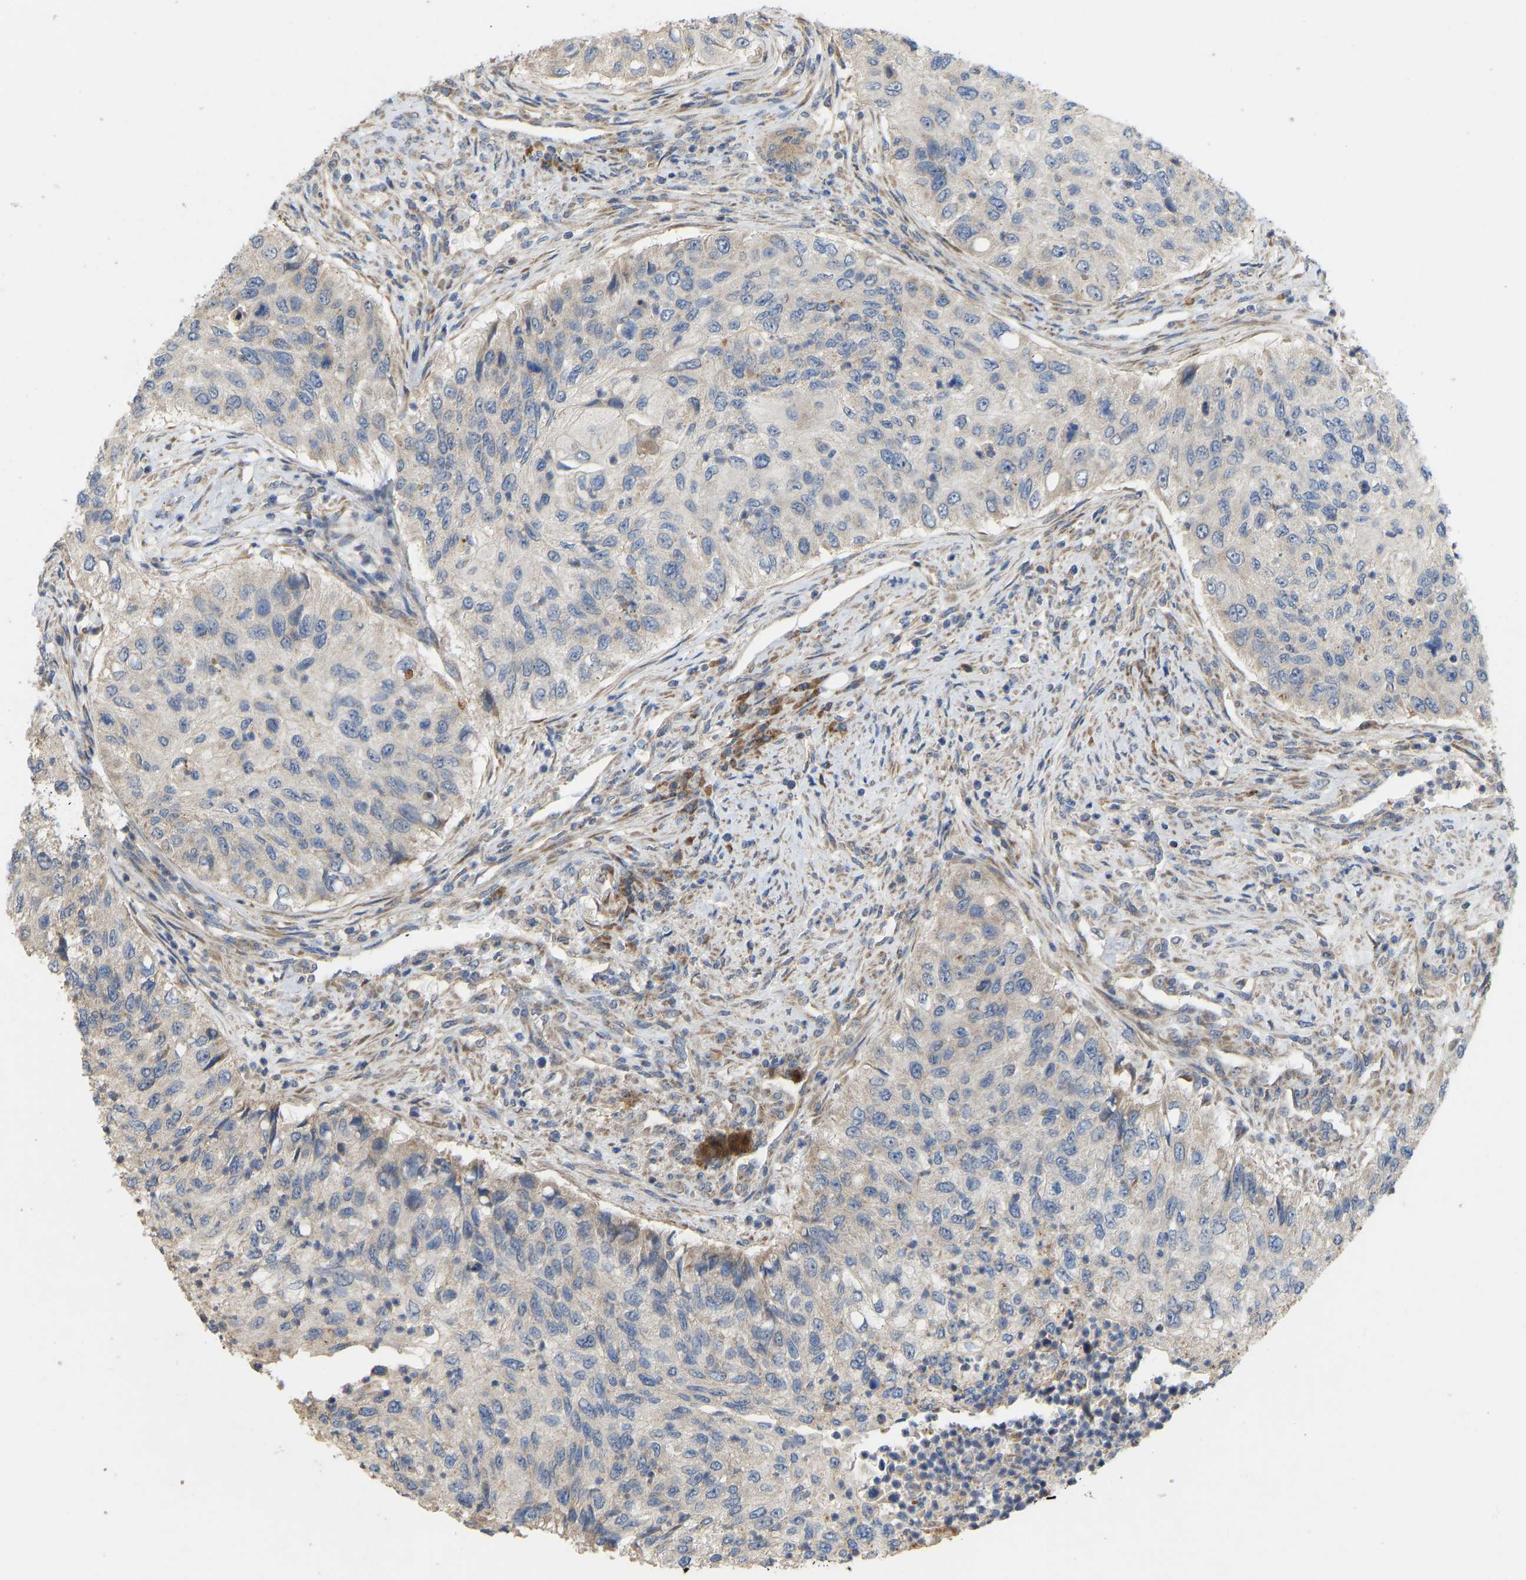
{"staining": {"intensity": "negative", "quantity": "none", "location": "none"}, "tissue": "urothelial cancer", "cell_type": "Tumor cells", "image_type": "cancer", "snomed": [{"axis": "morphology", "description": "Urothelial carcinoma, High grade"}, {"axis": "topography", "description": "Urinary bladder"}], "caption": "Immunohistochemistry (IHC) photomicrograph of human urothelial cancer stained for a protein (brown), which reveals no expression in tumor cells.", "gene": "HACD2", "patient": {"sex": "male", "age": 56}}